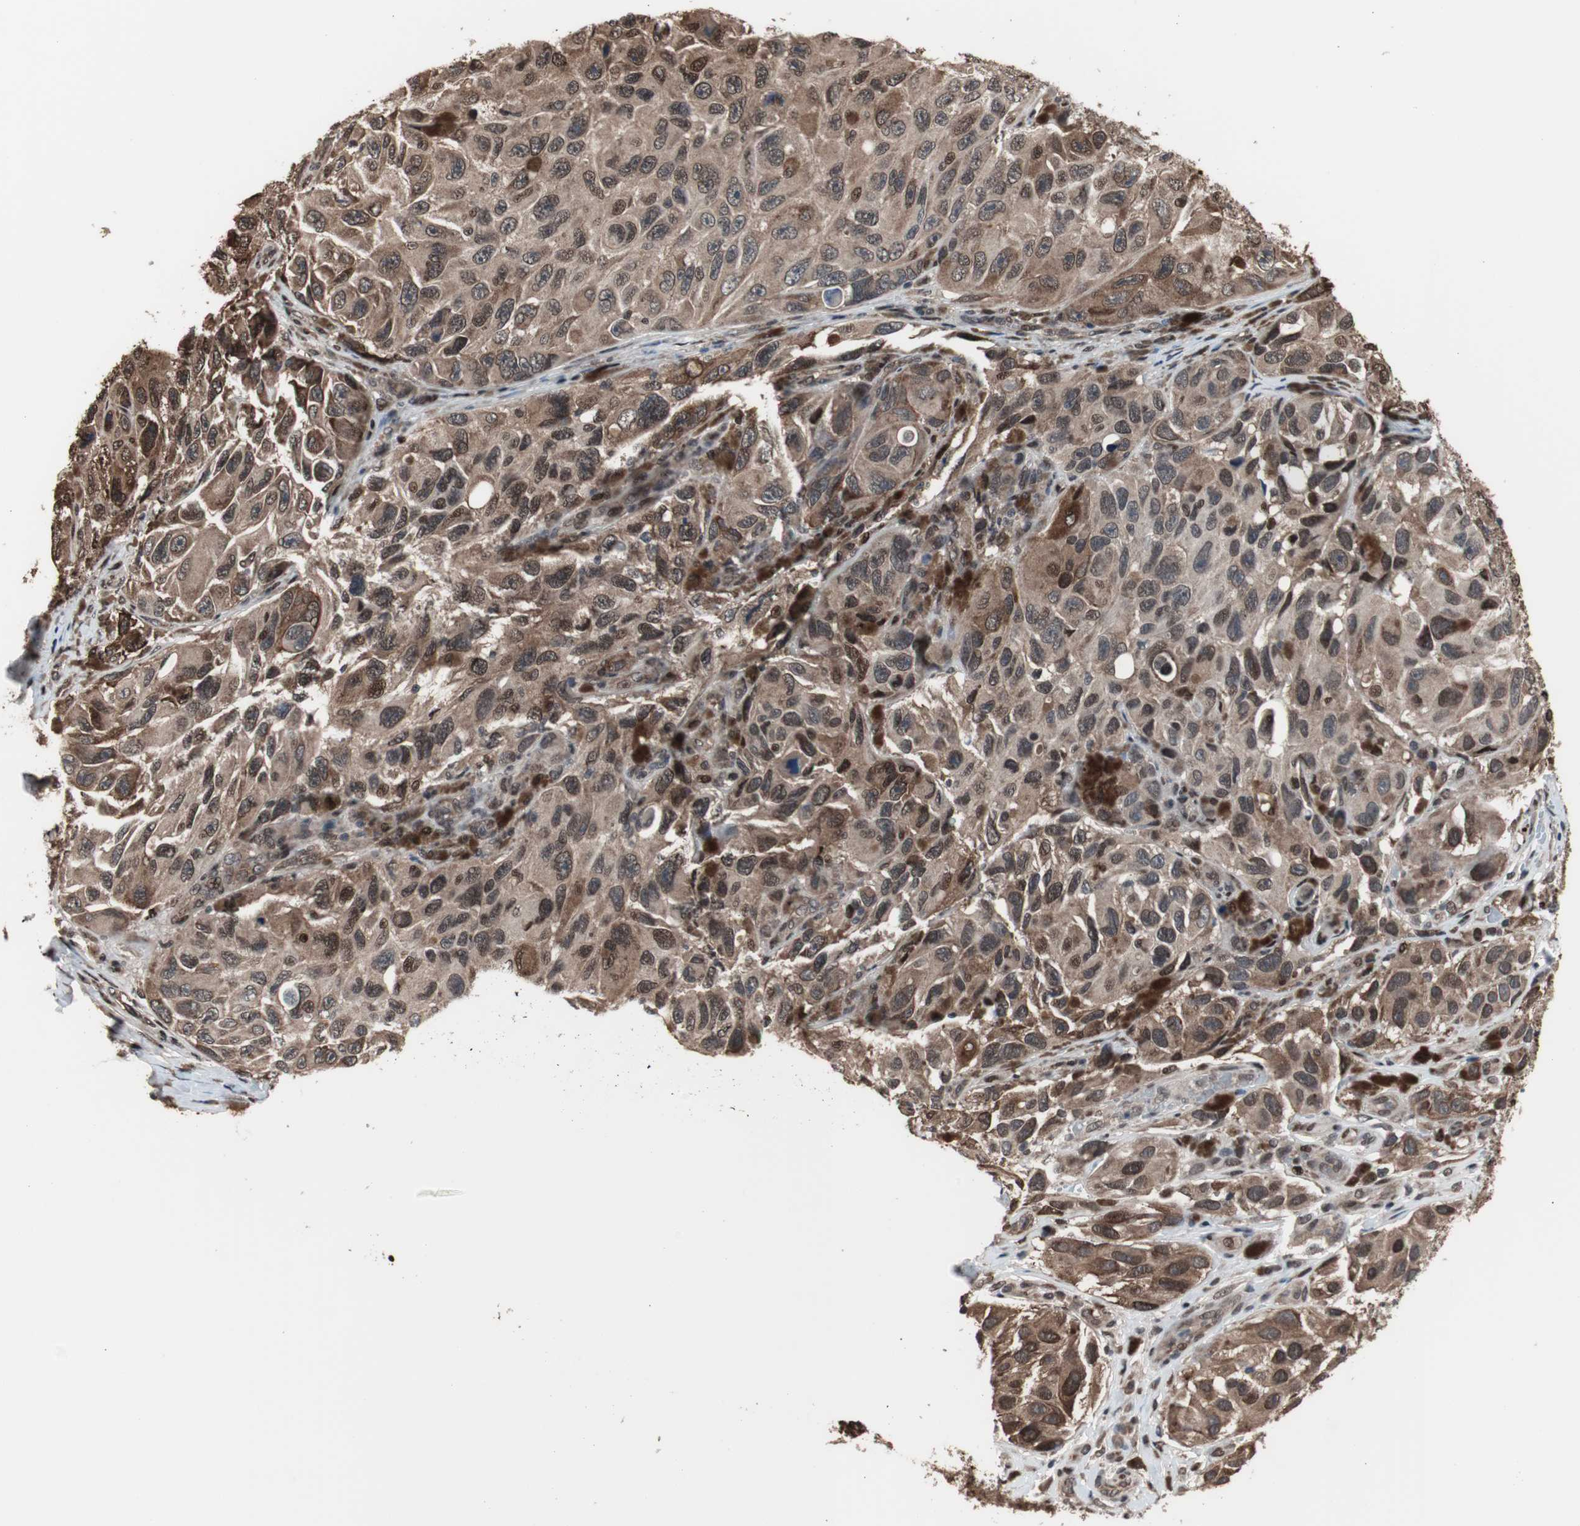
{"staining": {"intensity": "moderate", "quantity": ">75%", "location": "cytoplasmic/membranous,nuclear"}, "tissue": "melanoma", "cell_type": "Tumor cells", "image_type": "cancer", "snomed": [{"axis": "morphology", "description": "Malignant melanoma, NOS"}, {"axis": "topography", "description": "Skin"}], "caption": "About >75% of tumor cells in human melanoma reveal moderate cytoplasmic/membranous and nuclear protein expression as visualized by brown immunohistochemical staining.", "gene": "POGZ", "patient": {"sex": "female", "age": 73}}